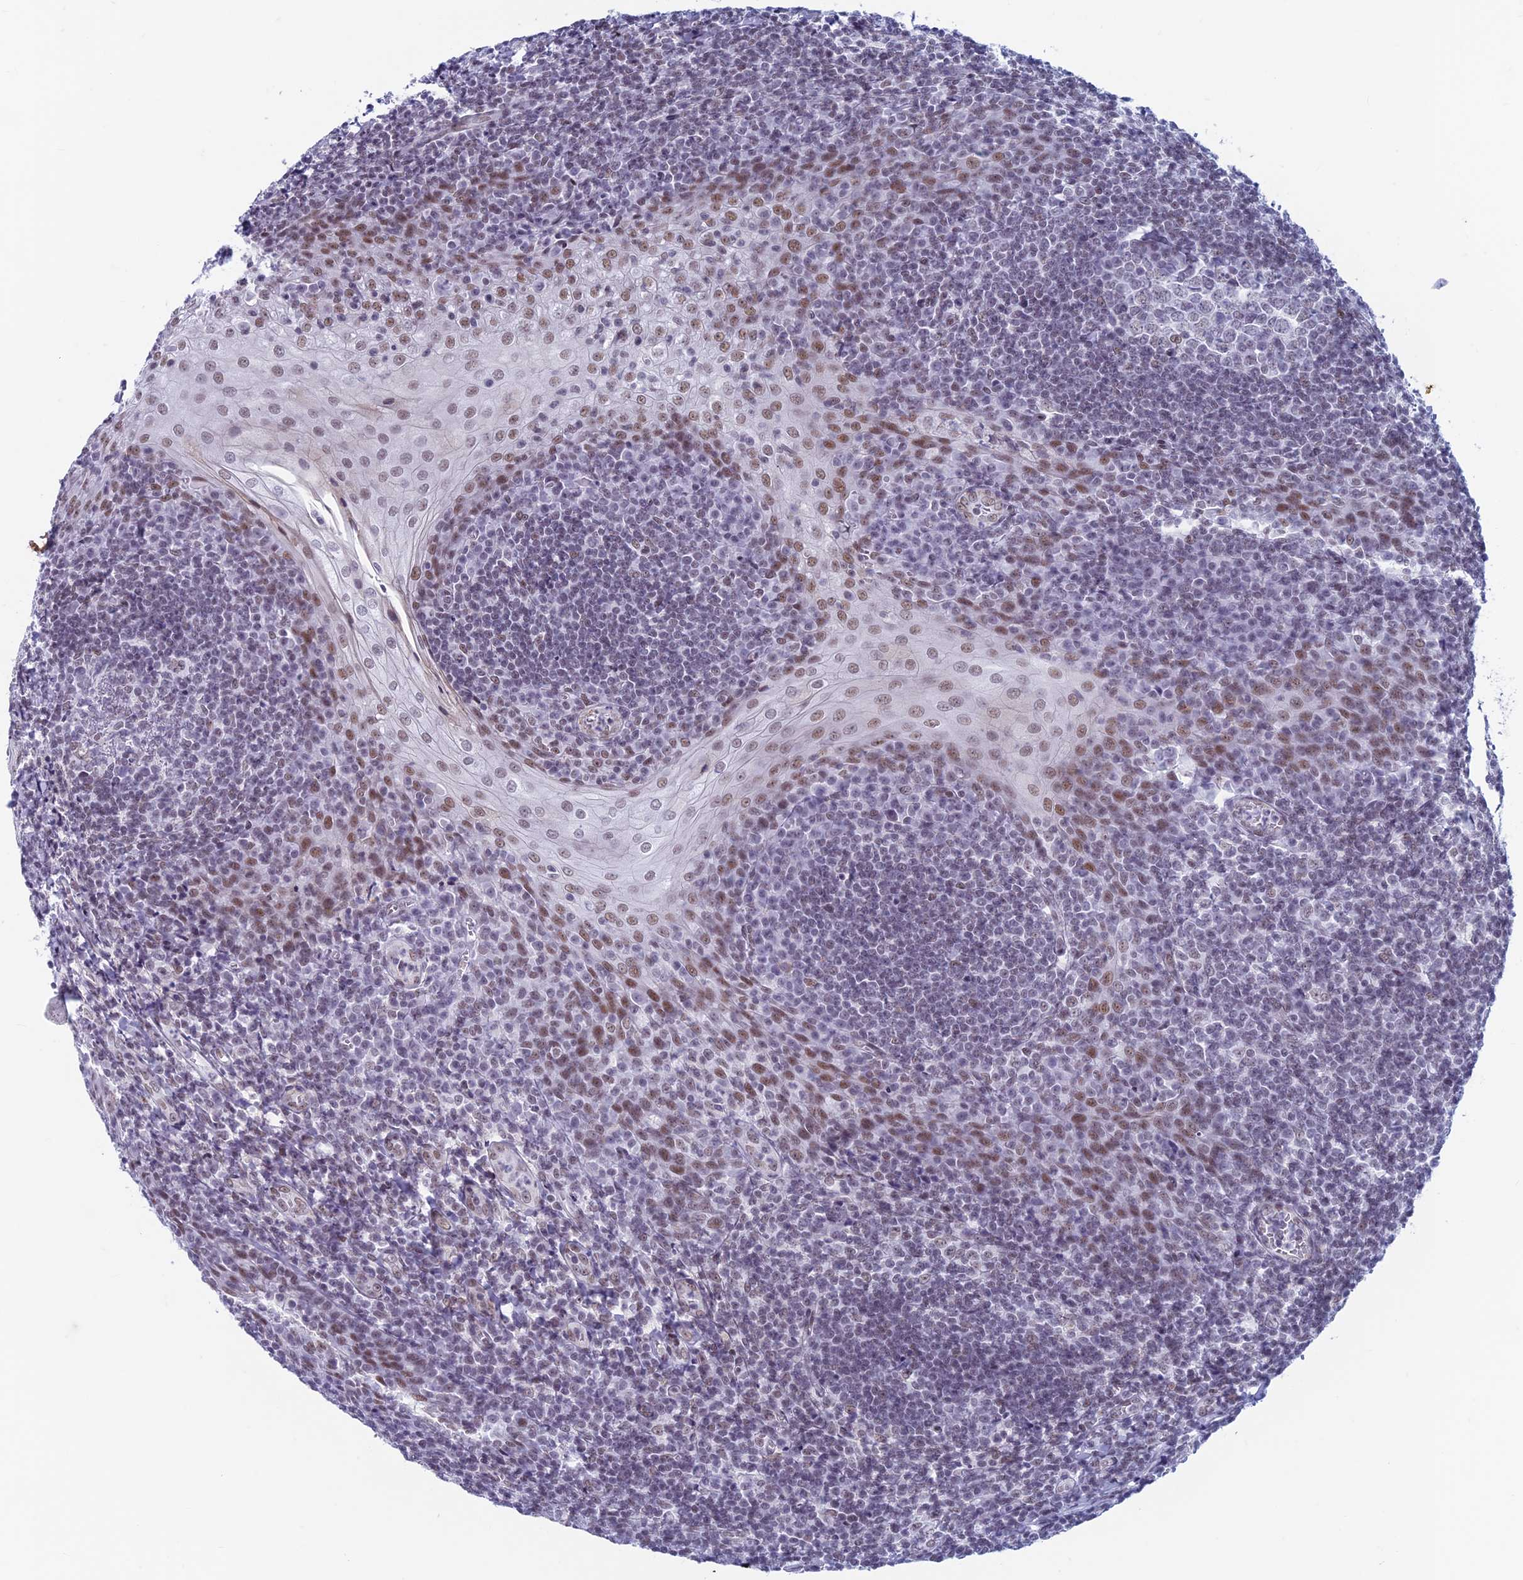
{"staining": {"intensity": "negative", "quantity": "none", "location": "none"}, "tissue": "tonsil", "cell_type": "Germinal center cells", "image_type": "normal", "snomed": [{"axis": "morphology", "description": "Normal tissue, NOS"}, {"axis": "topography", "description": "Tonsil"}], "caption": "High power microscopy image of an immunohistochemistry (IHC) image of benign tonsil, revealing no significant expression in germinal center cells. Brightfield microscopy of immunohistochemistry (IHC) stained with DAB (brown) and hematoxylin (blue), captured at high magnification.", "gene": "ASH2L", "patient": {"sex": "male", "age": 27}}